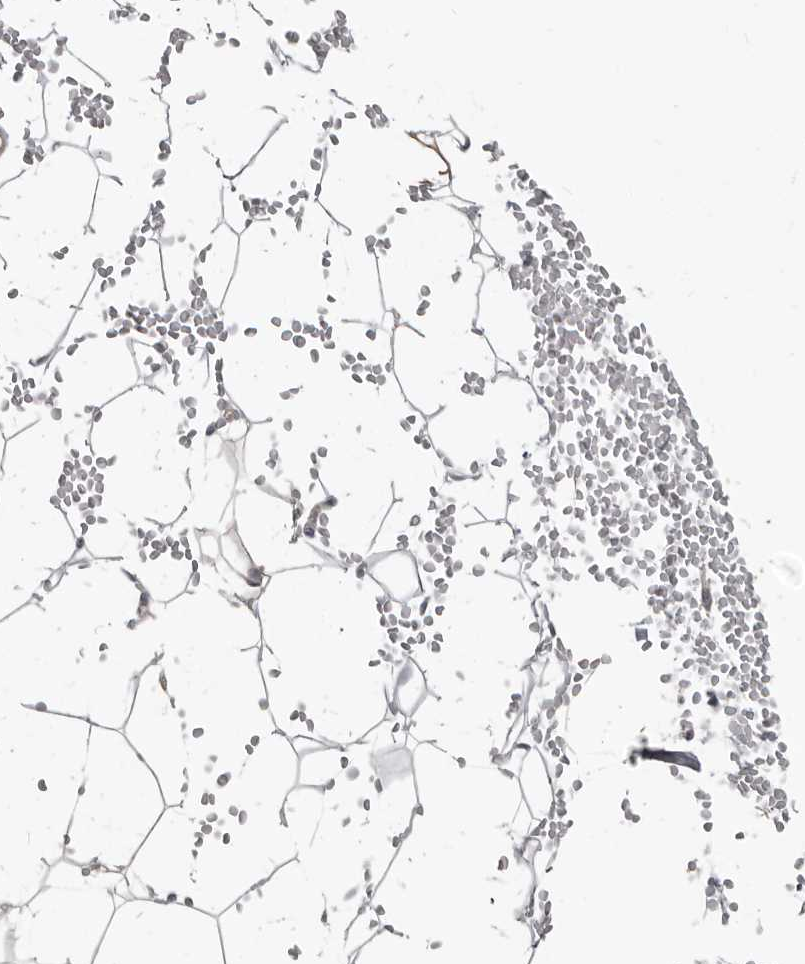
{"staining": {"intensity": "weak", "quantity": ">75%", "location": "cytoplasmic/membranous"}, "tissue": "adipose tissue", "cell_type": "Adipocytes", "image_type": "normal", "snomed": [{"axis": "morphology", "description": "Normal tissue, NOS"}, {"axis": "topography", "description": "Breast"}], "caption": "Brown immunohistochemical staining in unremarkable adipose tissue demonstrates weak cytoplasmic/membranous expression in about >75% of adipocytes.", "gene": "AKNAD1", "patient": {"sex": "female", "age": 23}}